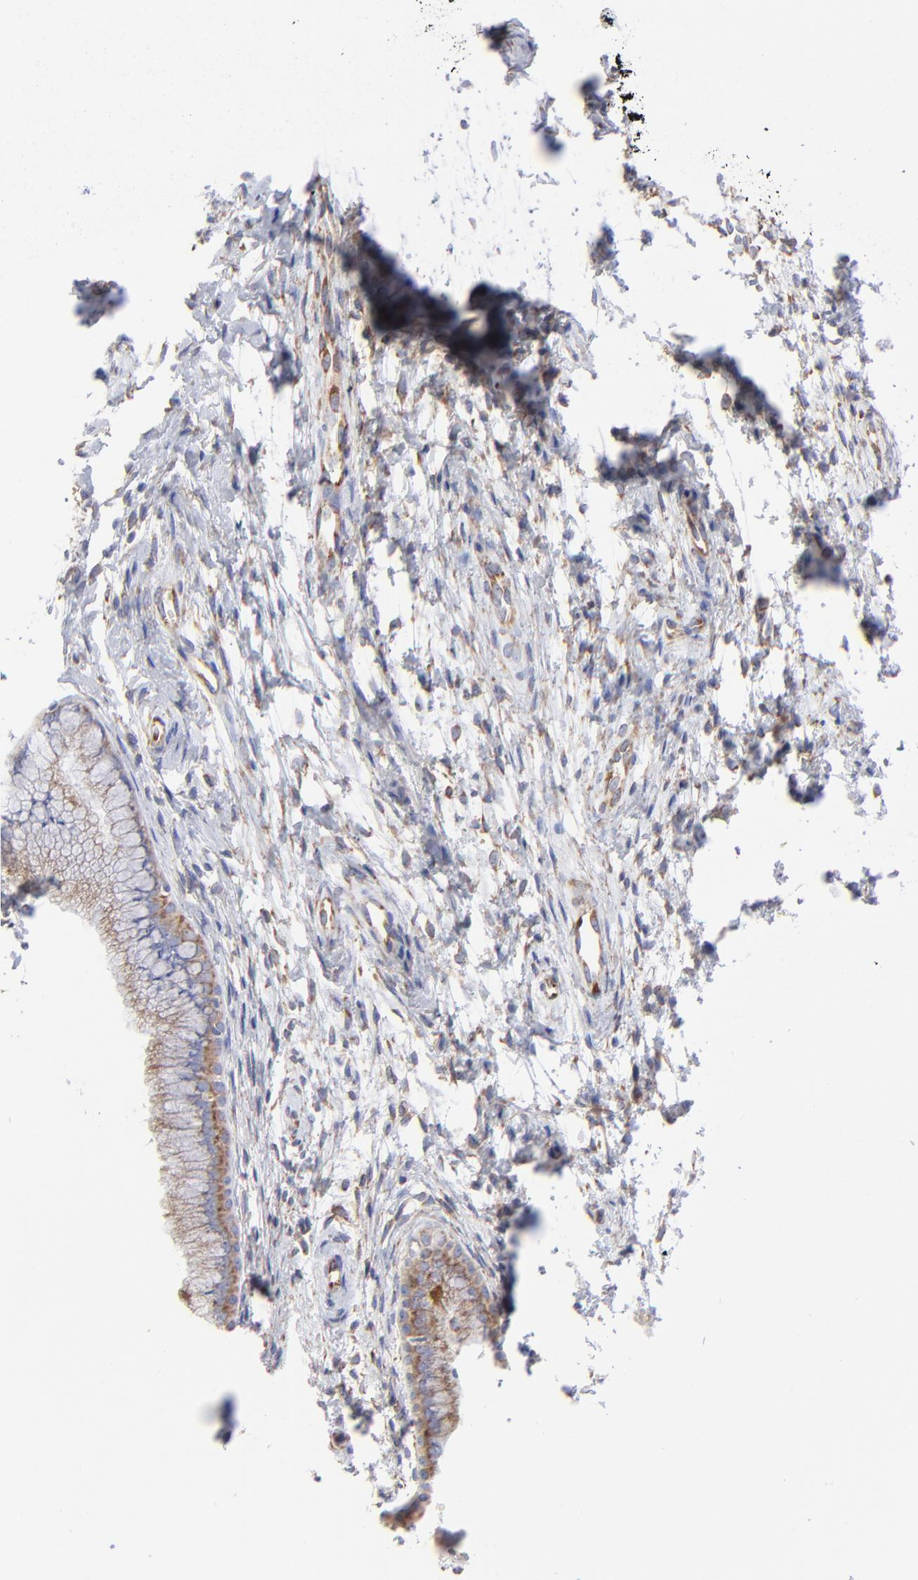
{"staining": {"intensity": "moderate", "quantity": ">75%", "location": "cytoplasmic/membranous"}, "tissue": "cervix", "cell_type": "Glandular cells", "image_type": "normal", "snomed": [{"axis": "morphology", "description": "Normal tissue, NOS"}, {"axis": "topography", "description": "Cervix"}], "caption": "Immunohistochemistry (DAB (3,3'-diaminobenzidine)) staining of unremarkable cervix displays moderate cytoplasmic/membranous protein staining in approximately >75% of glandular cells.", "gene": "EIF2AK2", "patient": {"sex": "female", "age": 39}}